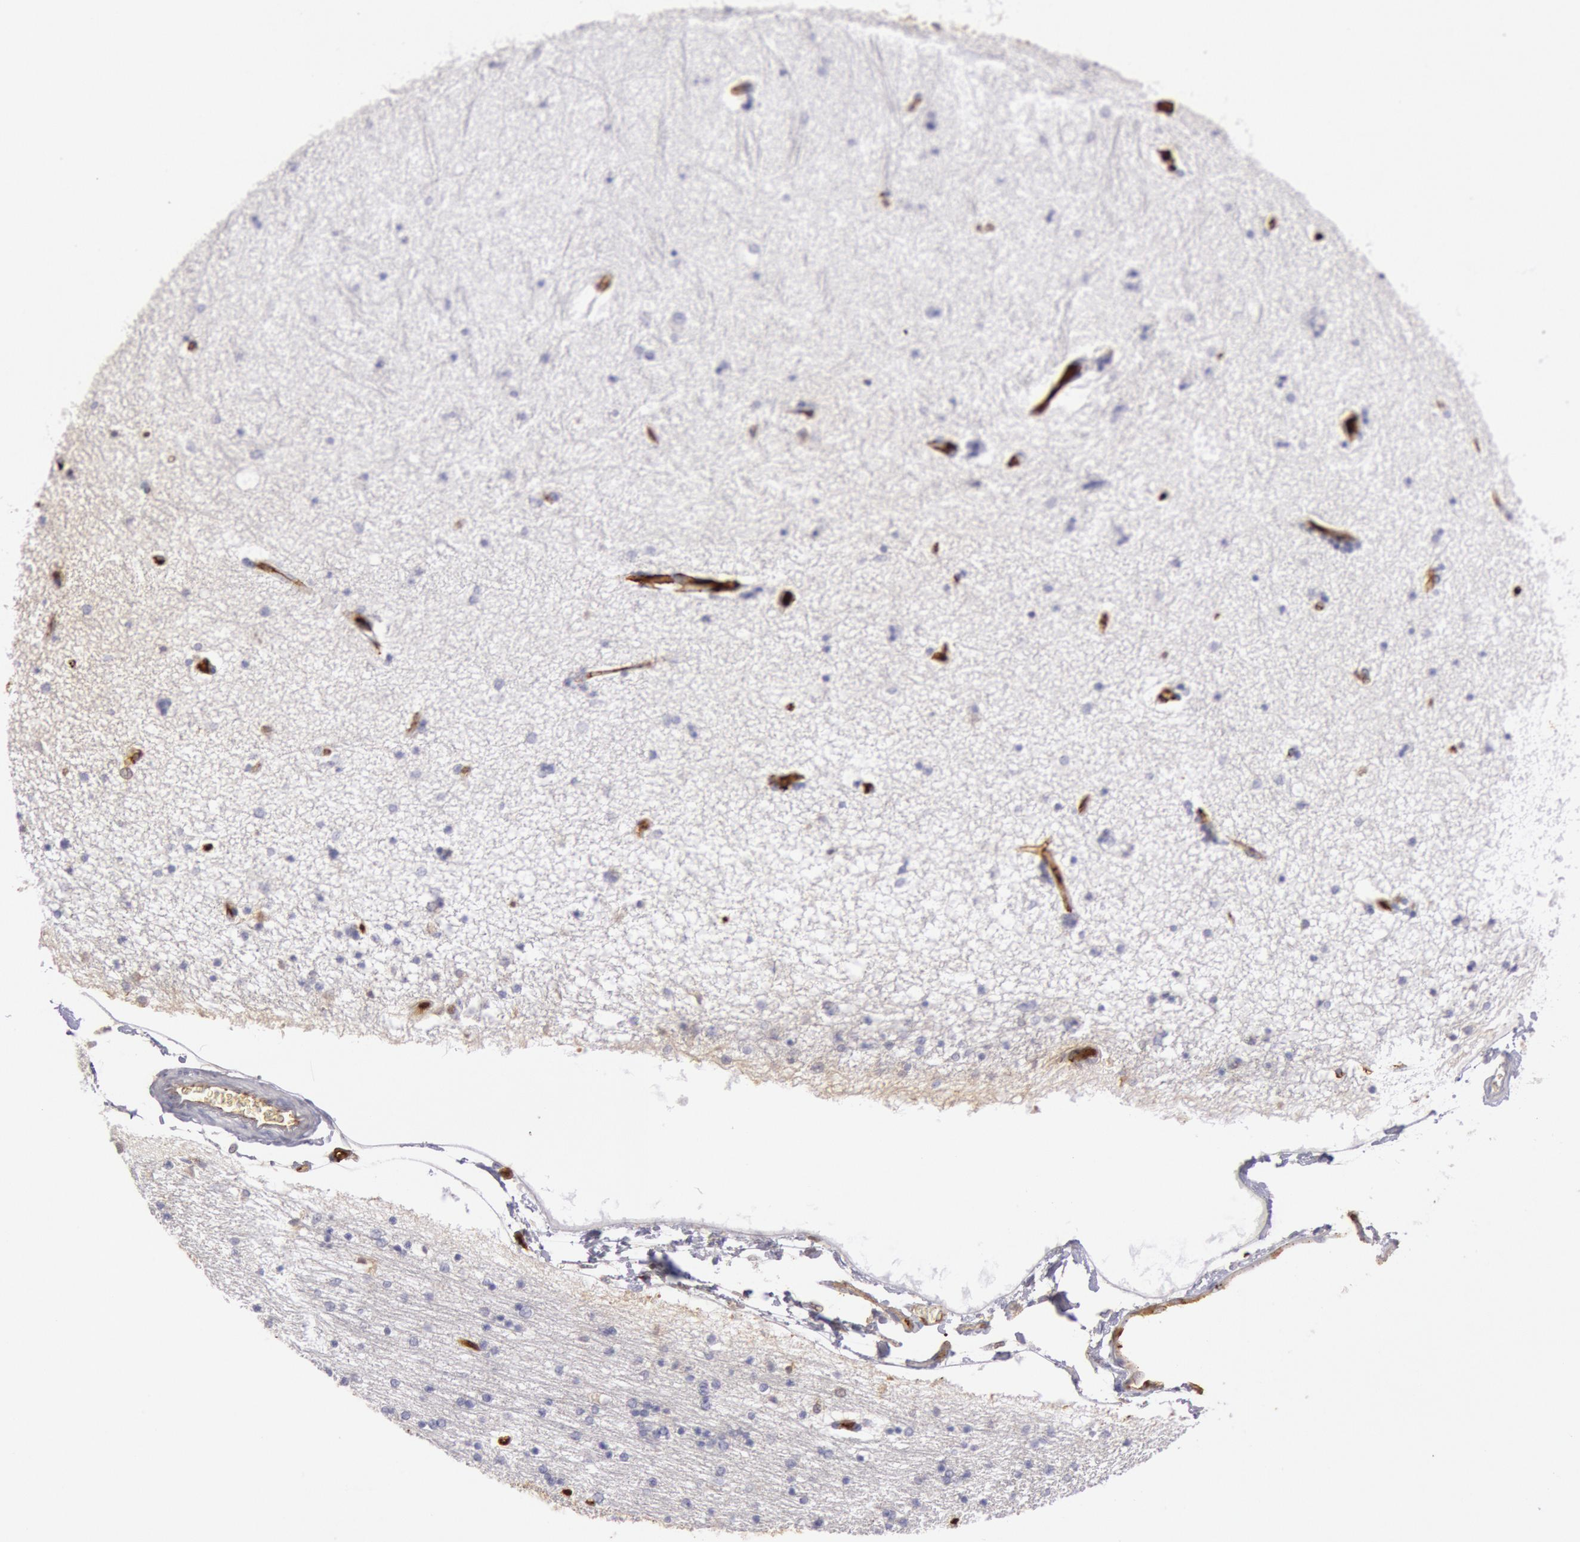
{"staining": {"intensity": "negative", "quantity": "none", "location": "none"}, "tissue": "hippocampus", "cell_type": "Glial cells", "image_type": "normal", "snomed": [{"axis": "morphology", "description": "Normal tissue, NOS"}, {"axis": "topography", "description": "Hippocampus"}], "caption": "This photomicrograph is of unremarkable hippocampus stained with immunohistochemistry to label a protein in brown with the nuclei are counter-stained blue. There is no expression in glial cells.", "gene": "IGHA1", "patient": {"sex": "female", "age": 54}}